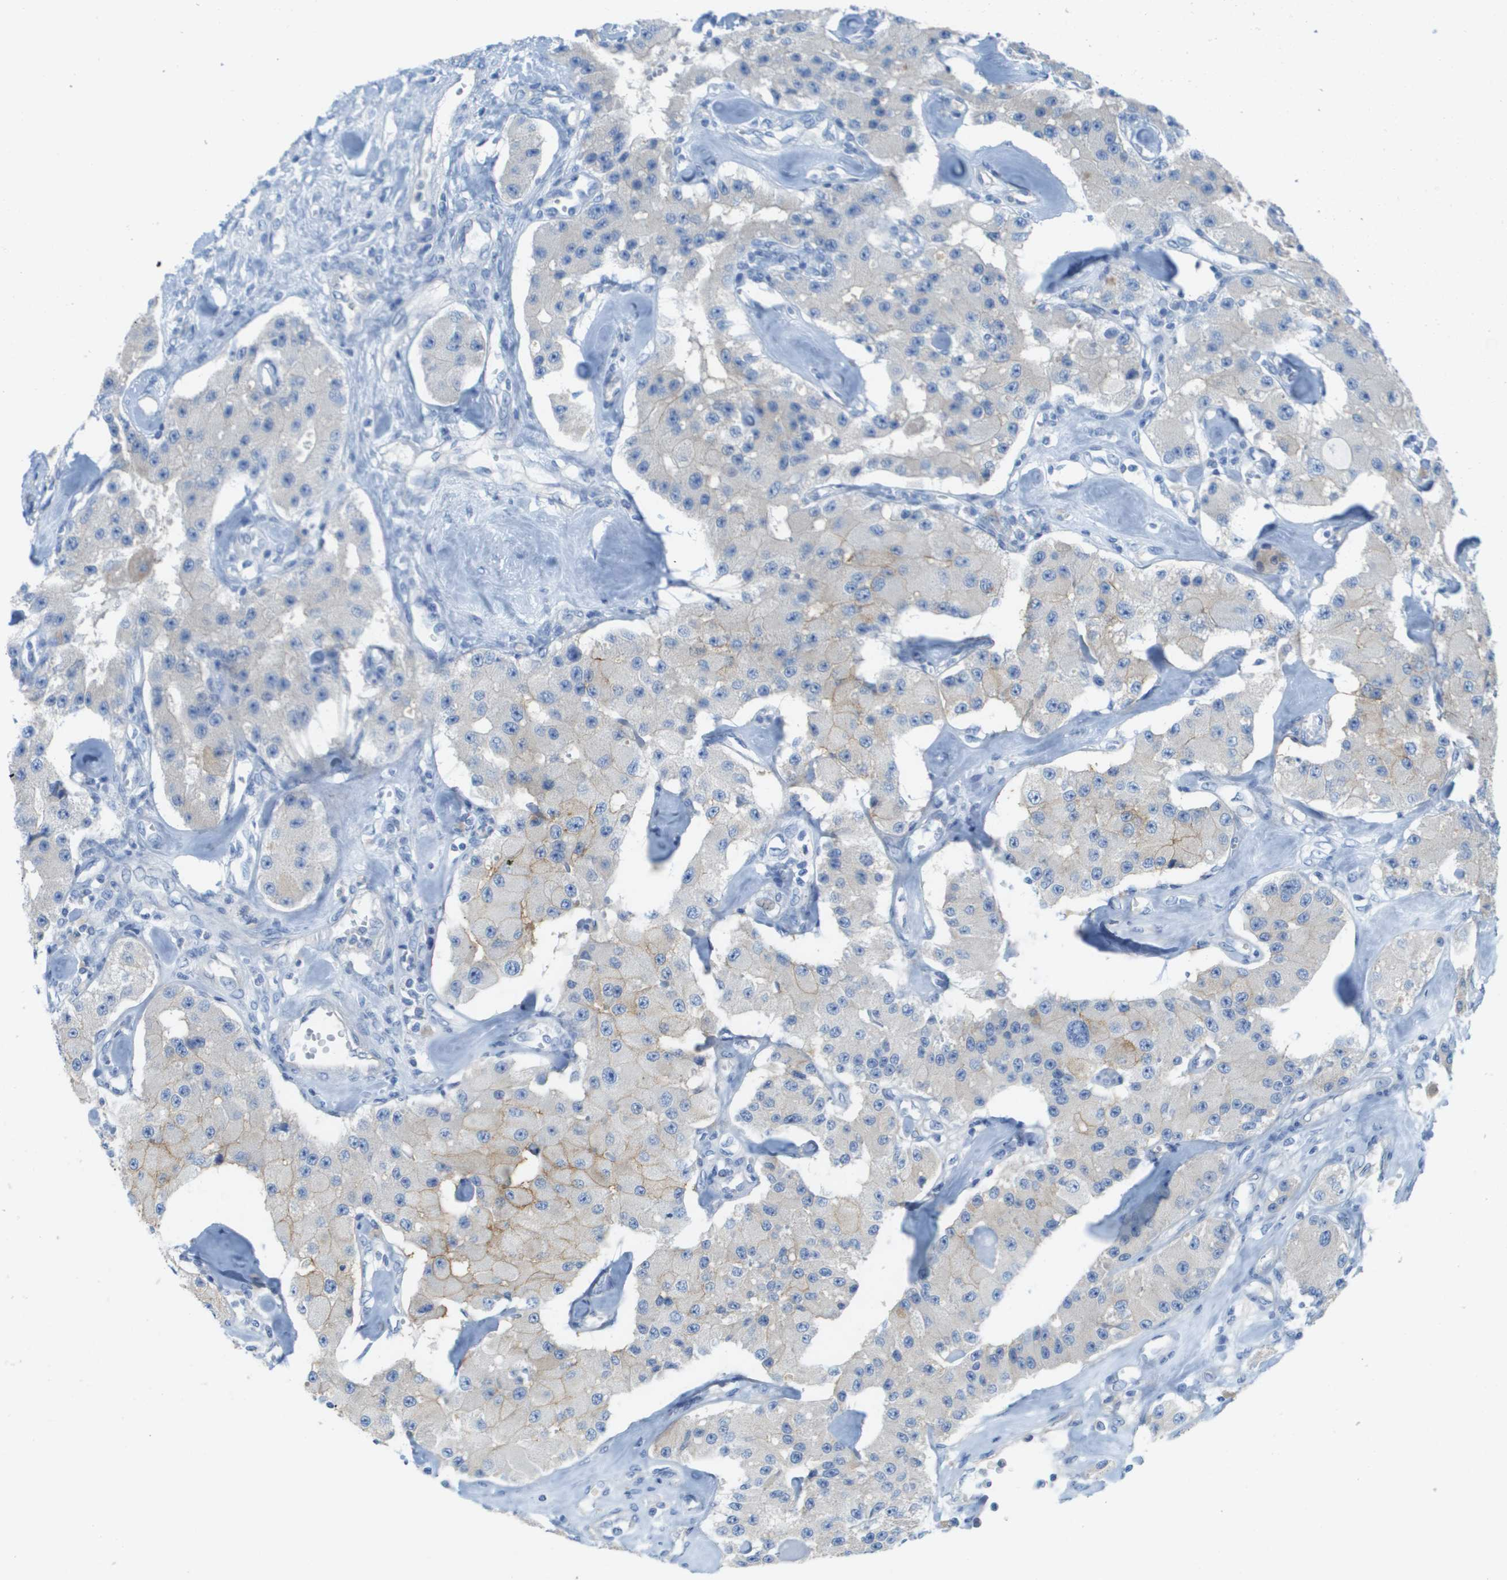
{"staining": {"intensity": "weak", "quantity": "<25%", "location": "cytoplasmic/membranous"}, "tissue": "carcinoid", "cell_type": "Tumor cells", "image_type": "cancer", "snomed": [{"axis": "morphology", "description": "Carcinoid, malignant, NOS"}, {"axis": "topography", "description": "Pancreas"}], "caption": "The micrograph demonstrates no staining of tumor cells in carcinoid.", "gene": "CD46", "patient": {"sex": "male", "age": 41}}